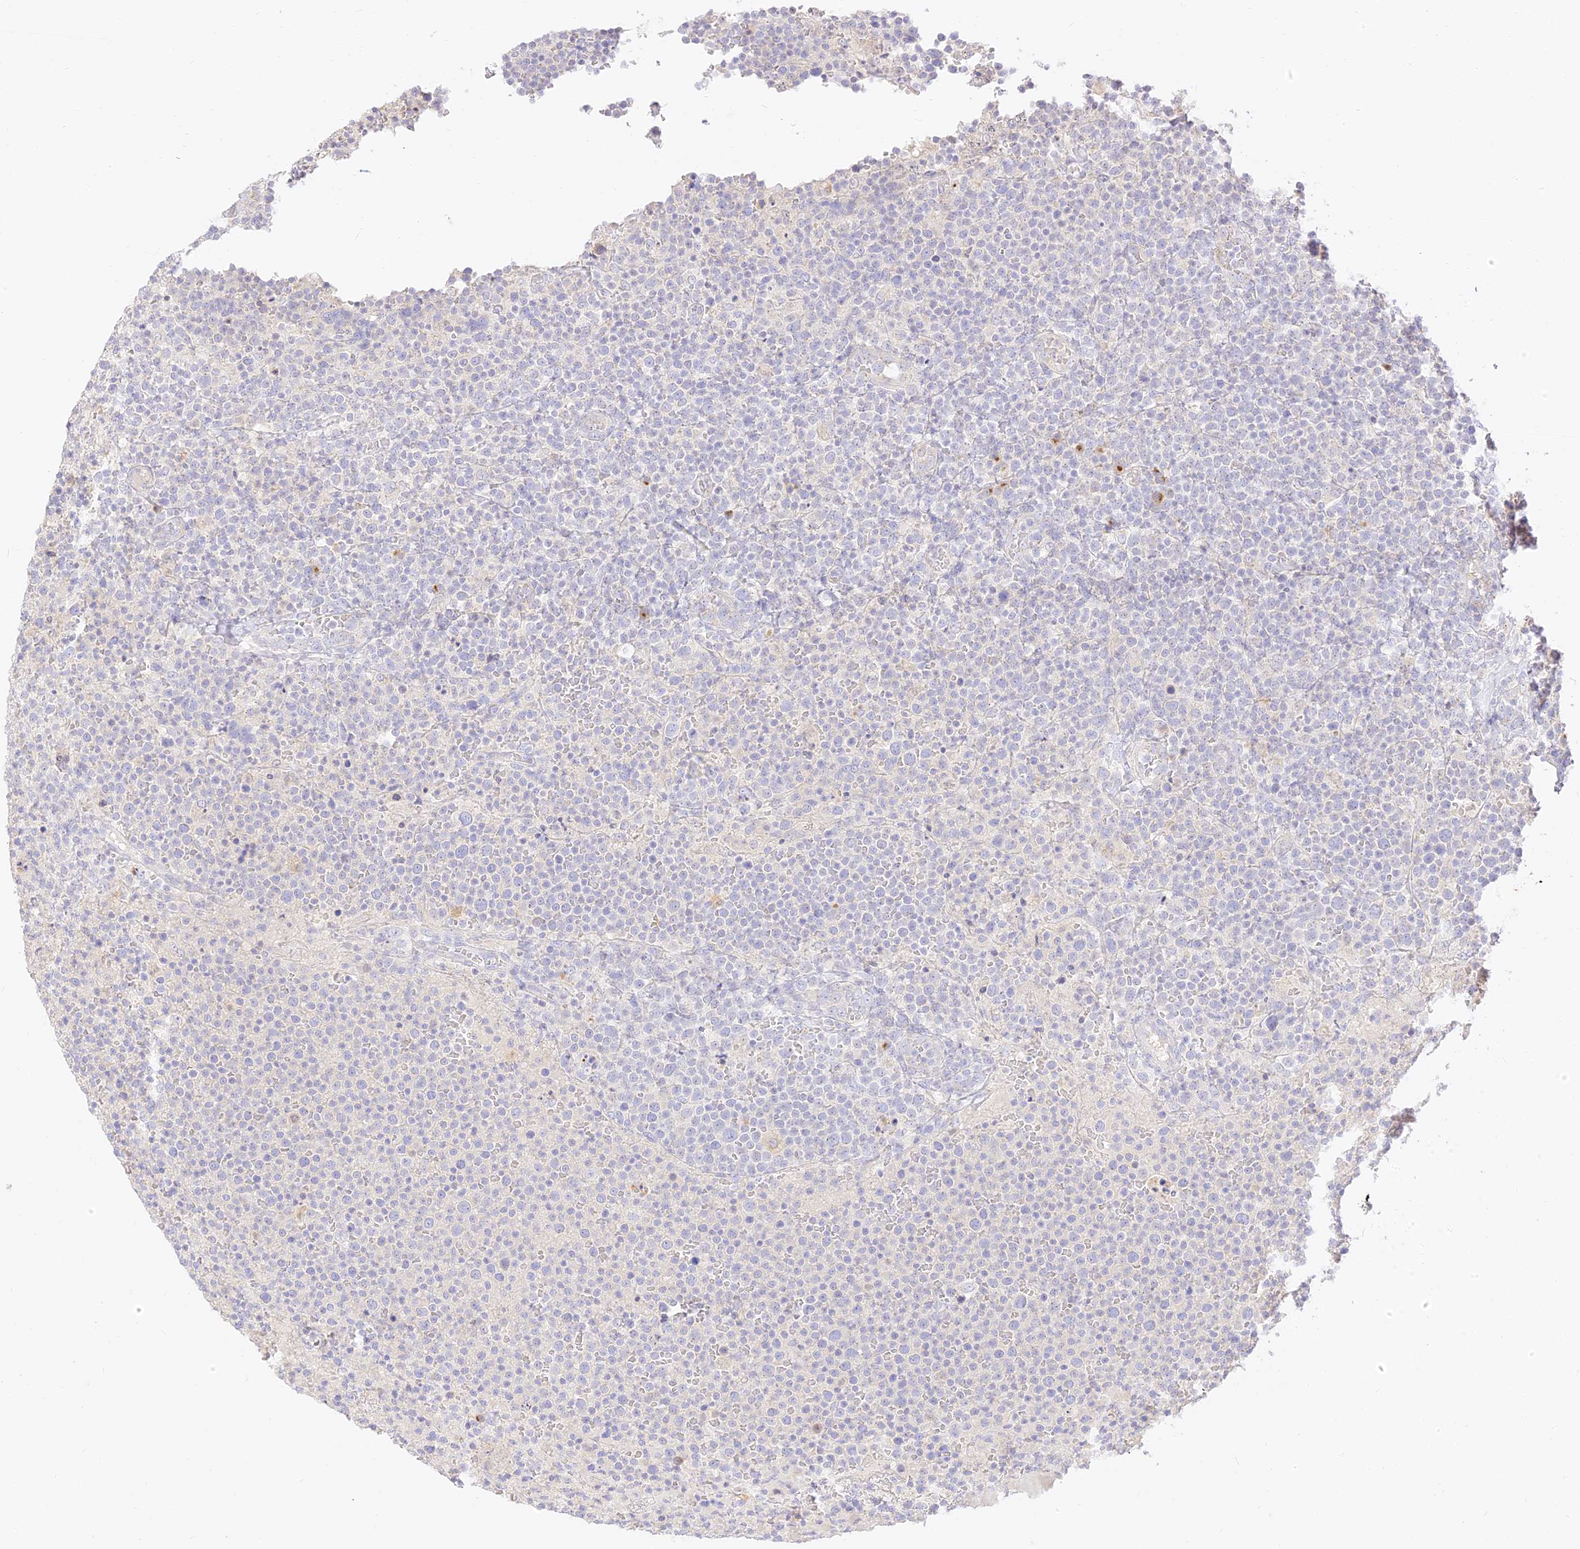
{"staining": {"intensity": "negative", "quantity": "none", "location": "none"}, "tissue": "lymphoma", "cell_type": "Tumor cells", "image_type": "cancer", "snomed": [{"axis": "morphology", "description": "Malignant lymphoma, non-Hodgkin's type, High grade"}, {"axis": "topography", "description": "Lymph node"}], "caption": "Tumor cells show no significant staining in lymphoma.", "gene": "SEC13", "patient": {"sex": "male", "age": 61}}